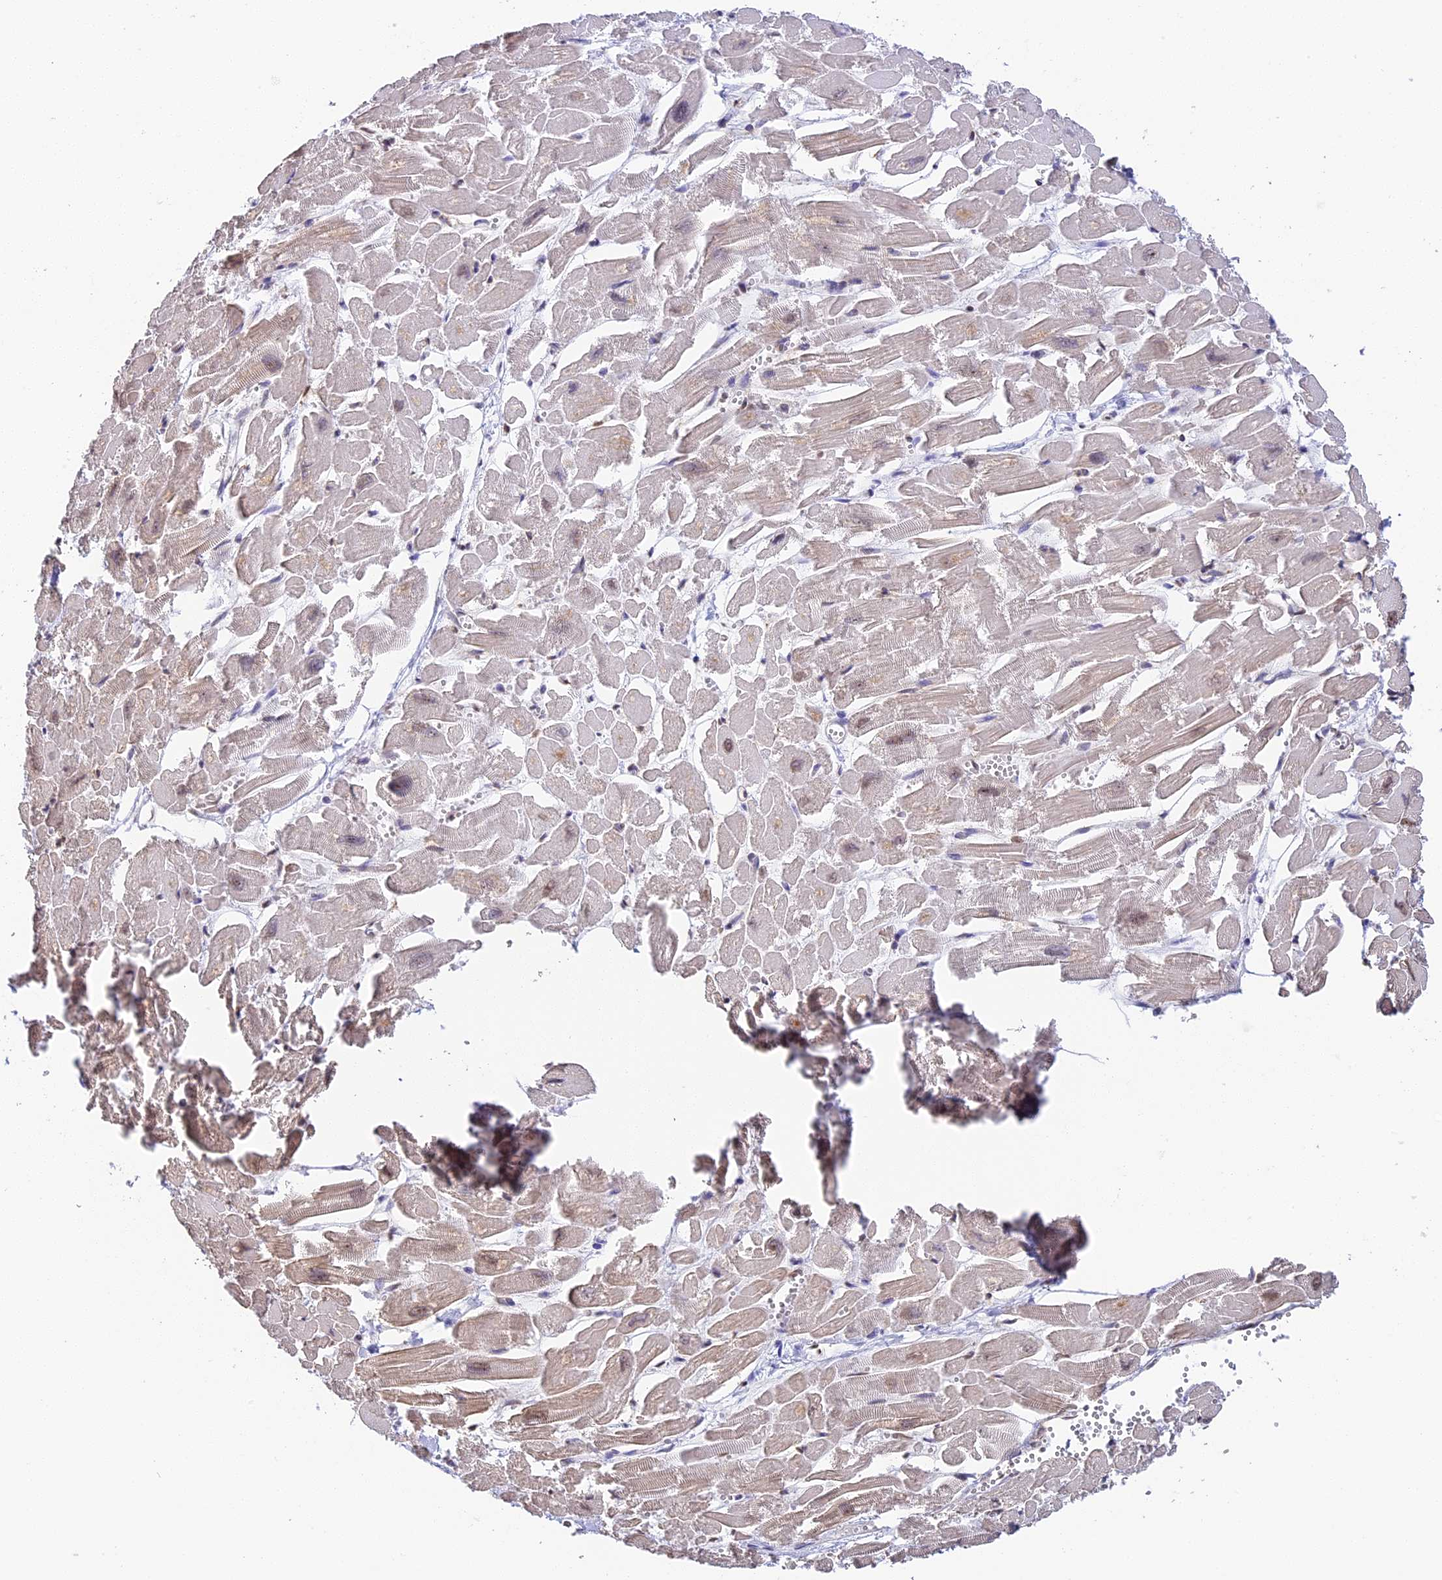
{"staining": {"intensity": "moderate", "quantity": "<25%", "location": "cytoplasmic/membranous,nuclear"}, "tissue": "heart muscle", "cell_type": "Cardiomyocytes", "image_type": "normal", "snomed": [{"axis": "morphology", "description": "Normal tissue, NOS"}, {"axis": "topography", "description": "Heart"}], "caption": "Moderate cytoplasmic/membranous,nuclear expression for a protein is present in about <25% of cardiomyocytes of unremarkable heart muscle using IHC.", "gene": "HEATR5B", "patient": {"sex": "male", "age": 54}}